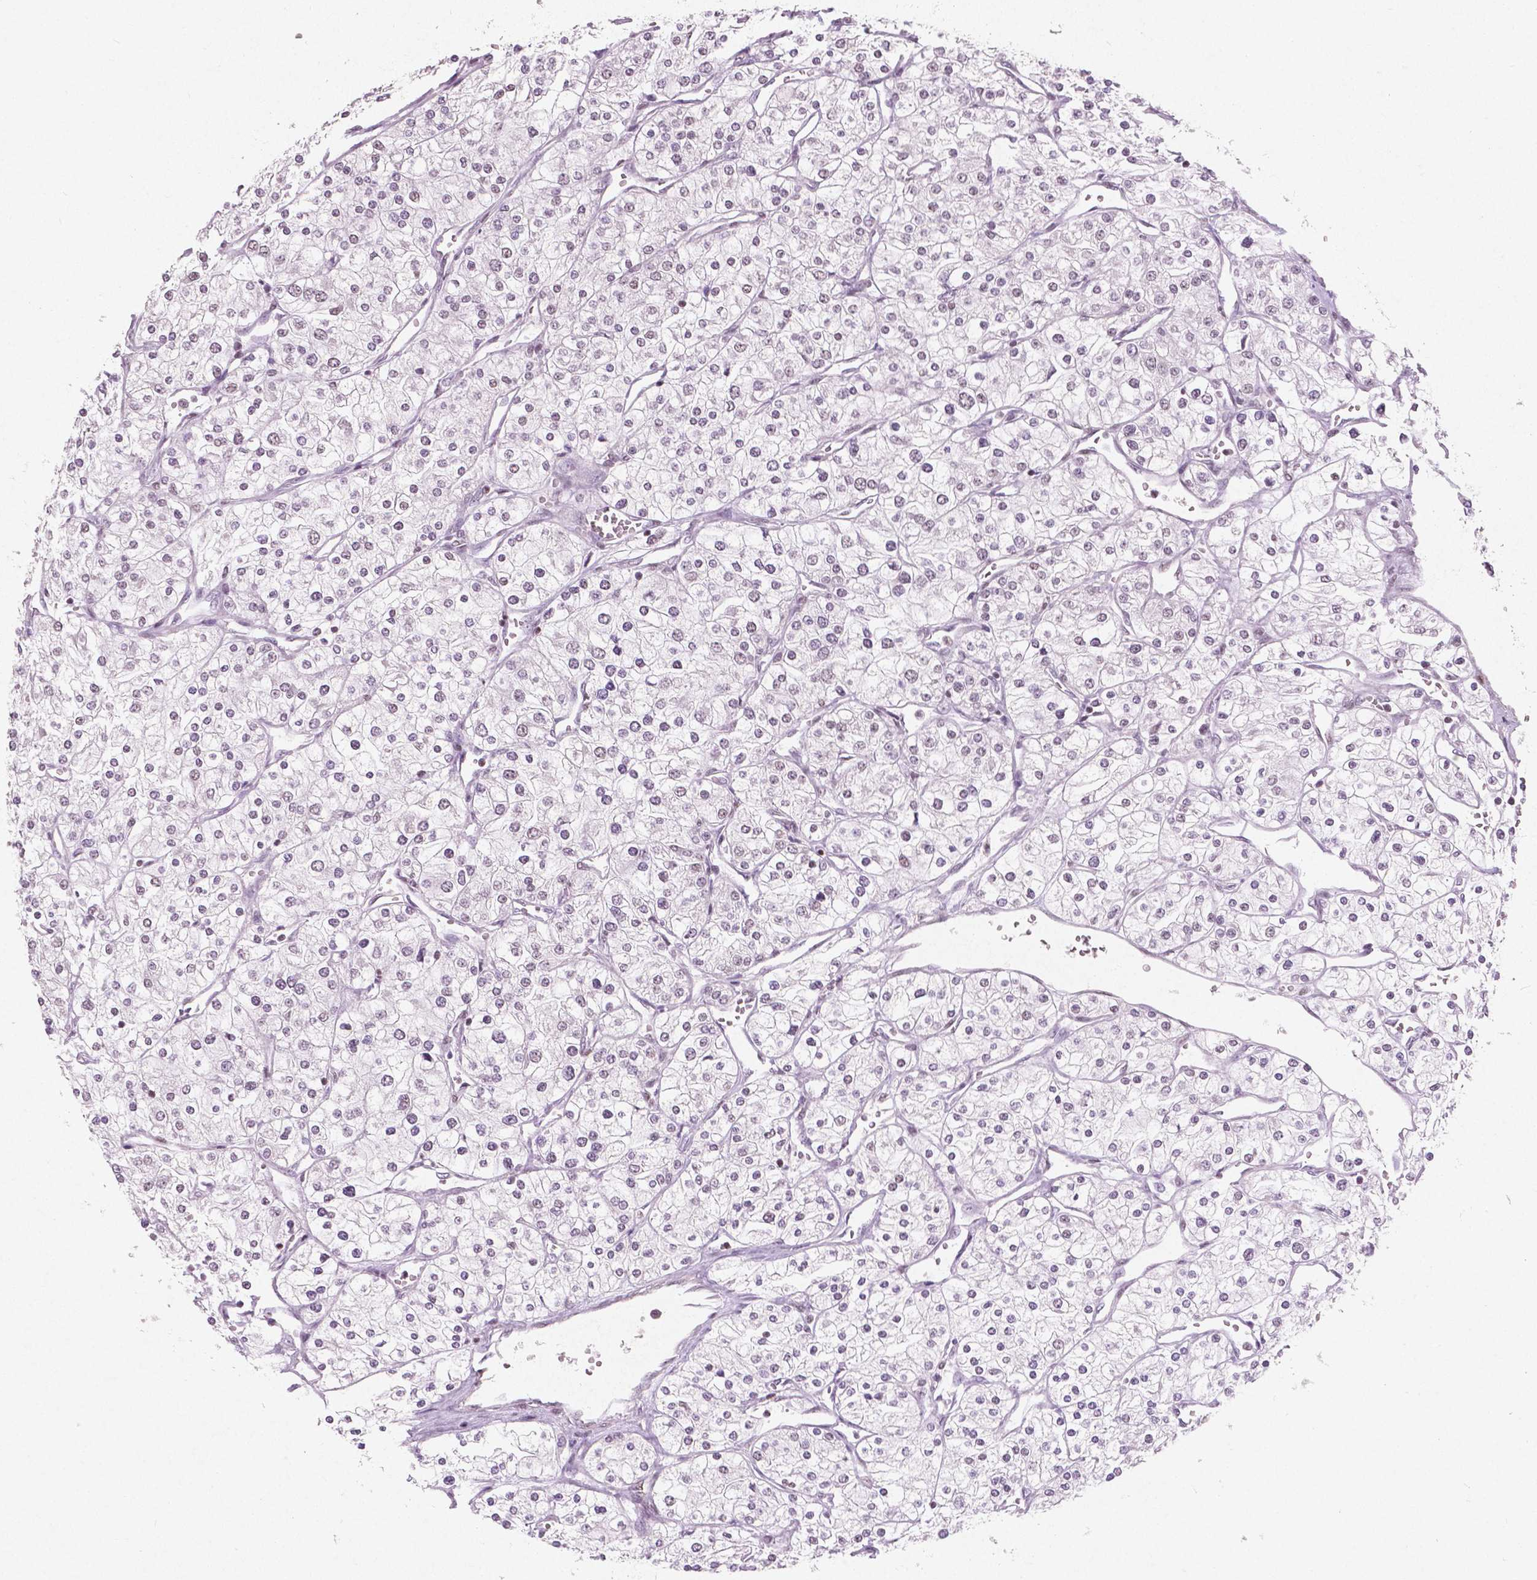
{"staining": {"intensity": "weak", "quantity": "<25%", "location": "nuclear"}, "tissue": "renal cancer", "cell_type": "Tumor cells", "image_type": "cancer", "snomed": [{"axis": "morphology", "description": "Adenocarcinoma, NOS"}, {"axis": "topography", "description": "Kidney"}], "caption": "Immunohistochemistry (IHC) photomicrograph of neoplastic tissue: renal cancer stained with DAB (3,3'-diaminobenzidine) displays no significant protein staining in tumor cells. (DAB (3,3'-diaminobenzidine) immunohistochemistry (IHC), high magnification).", "gene": "BRD4", "patient": {"sex": "male", "age": 80}}